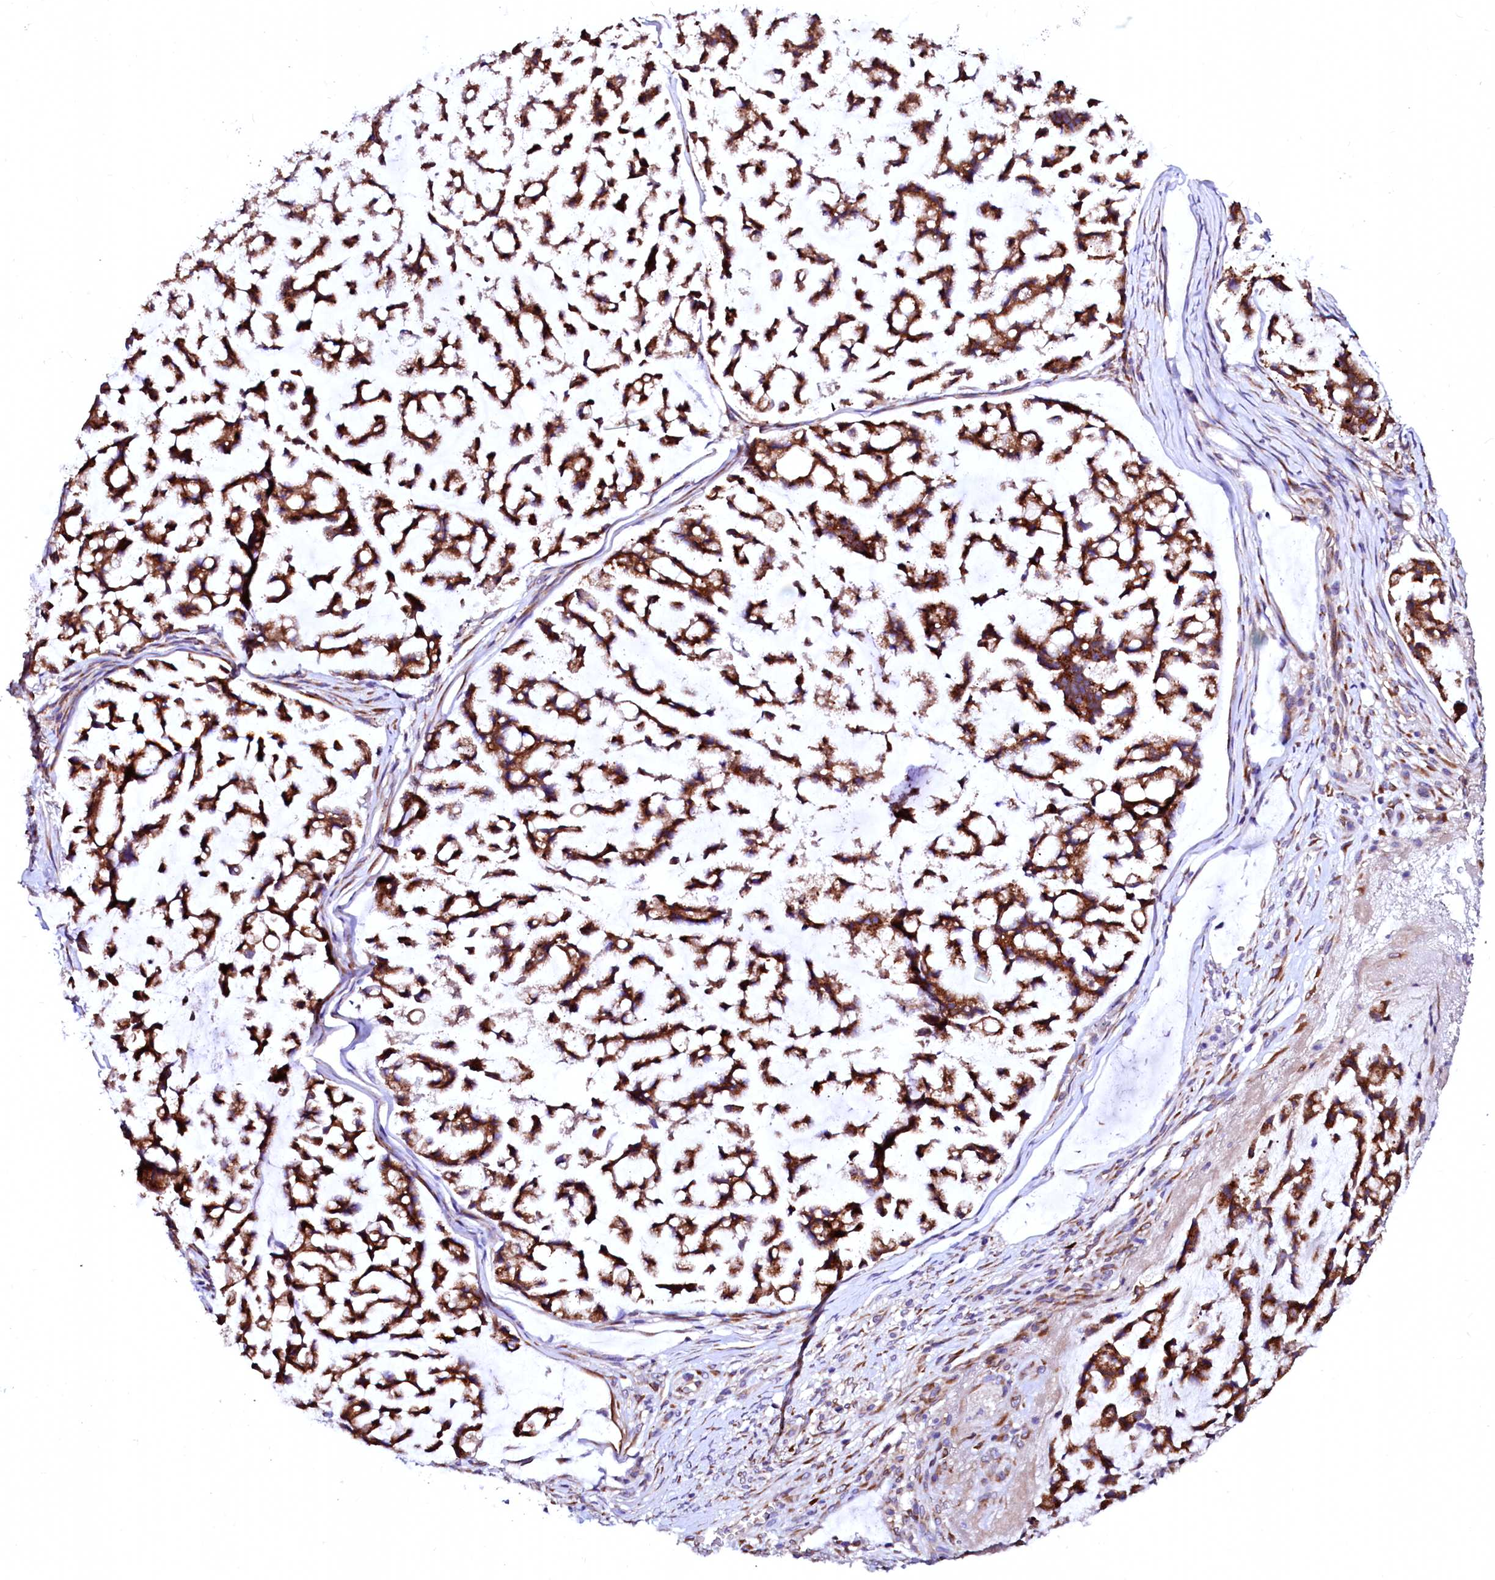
{"staining": {"intensity": "strong", "quantity": ">75%", "location": "cytoplasmic/membranous"}, "tissue": "stomach cancer", "cell_type": "Tumor cells", "image_type": "cancer", "snomed": [{"axis": "morphology", "description": "Adenocarcinoma, NOS"}, {"axis": "topography", "description": "Stomach, lower"}], "caption": "The image reveals a brown stain indicating the presence of a protein in the cytoplasmic/membranous of tumor cells in stomach adenocarcinoma.", "gene": "LMAN1", "patient": {"sex": "male", "age": 67}}